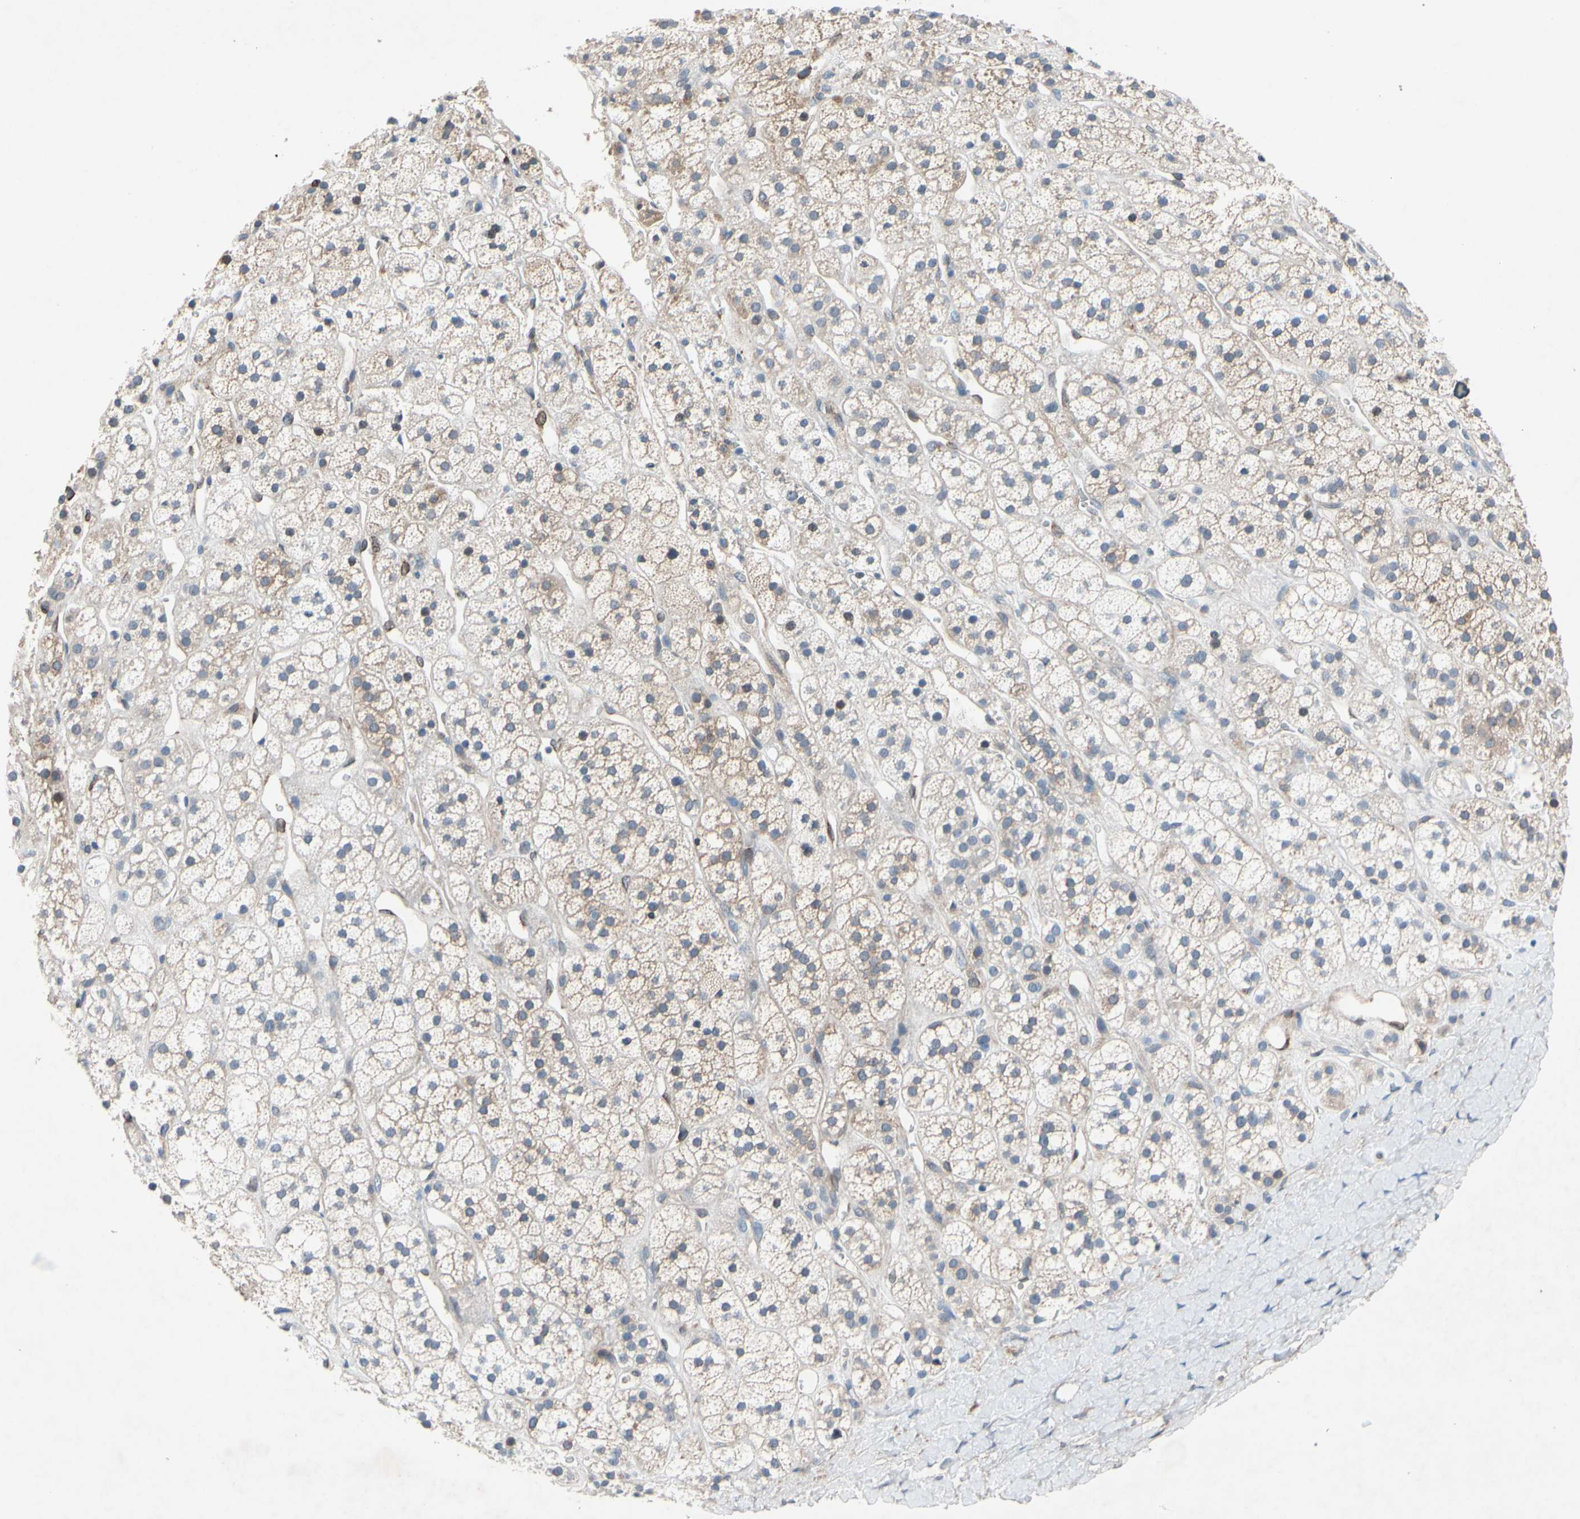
{"staining": {"intensity": "weak", "quantity": "25%-75%", "location": "cytoplasmic/membranous"}, "tissue": "adrenal gland", "cell_type": "Glandular cells", "image_type": "normal", "snomed": [{"axis": "morphology", "description": "Normal tissue, NOS"}, {"axis": "topography", "description": "Adrenal gland"}], "caption": "This histopathology image shows immunohistochemistry staining of benign human adrenal gland, with low weak cytoplasmic/membranous staining in approximately 25%-75% of glandular cells.", "gene": "PRXL2A", "patient": {"sex": "male", "age": 56}}